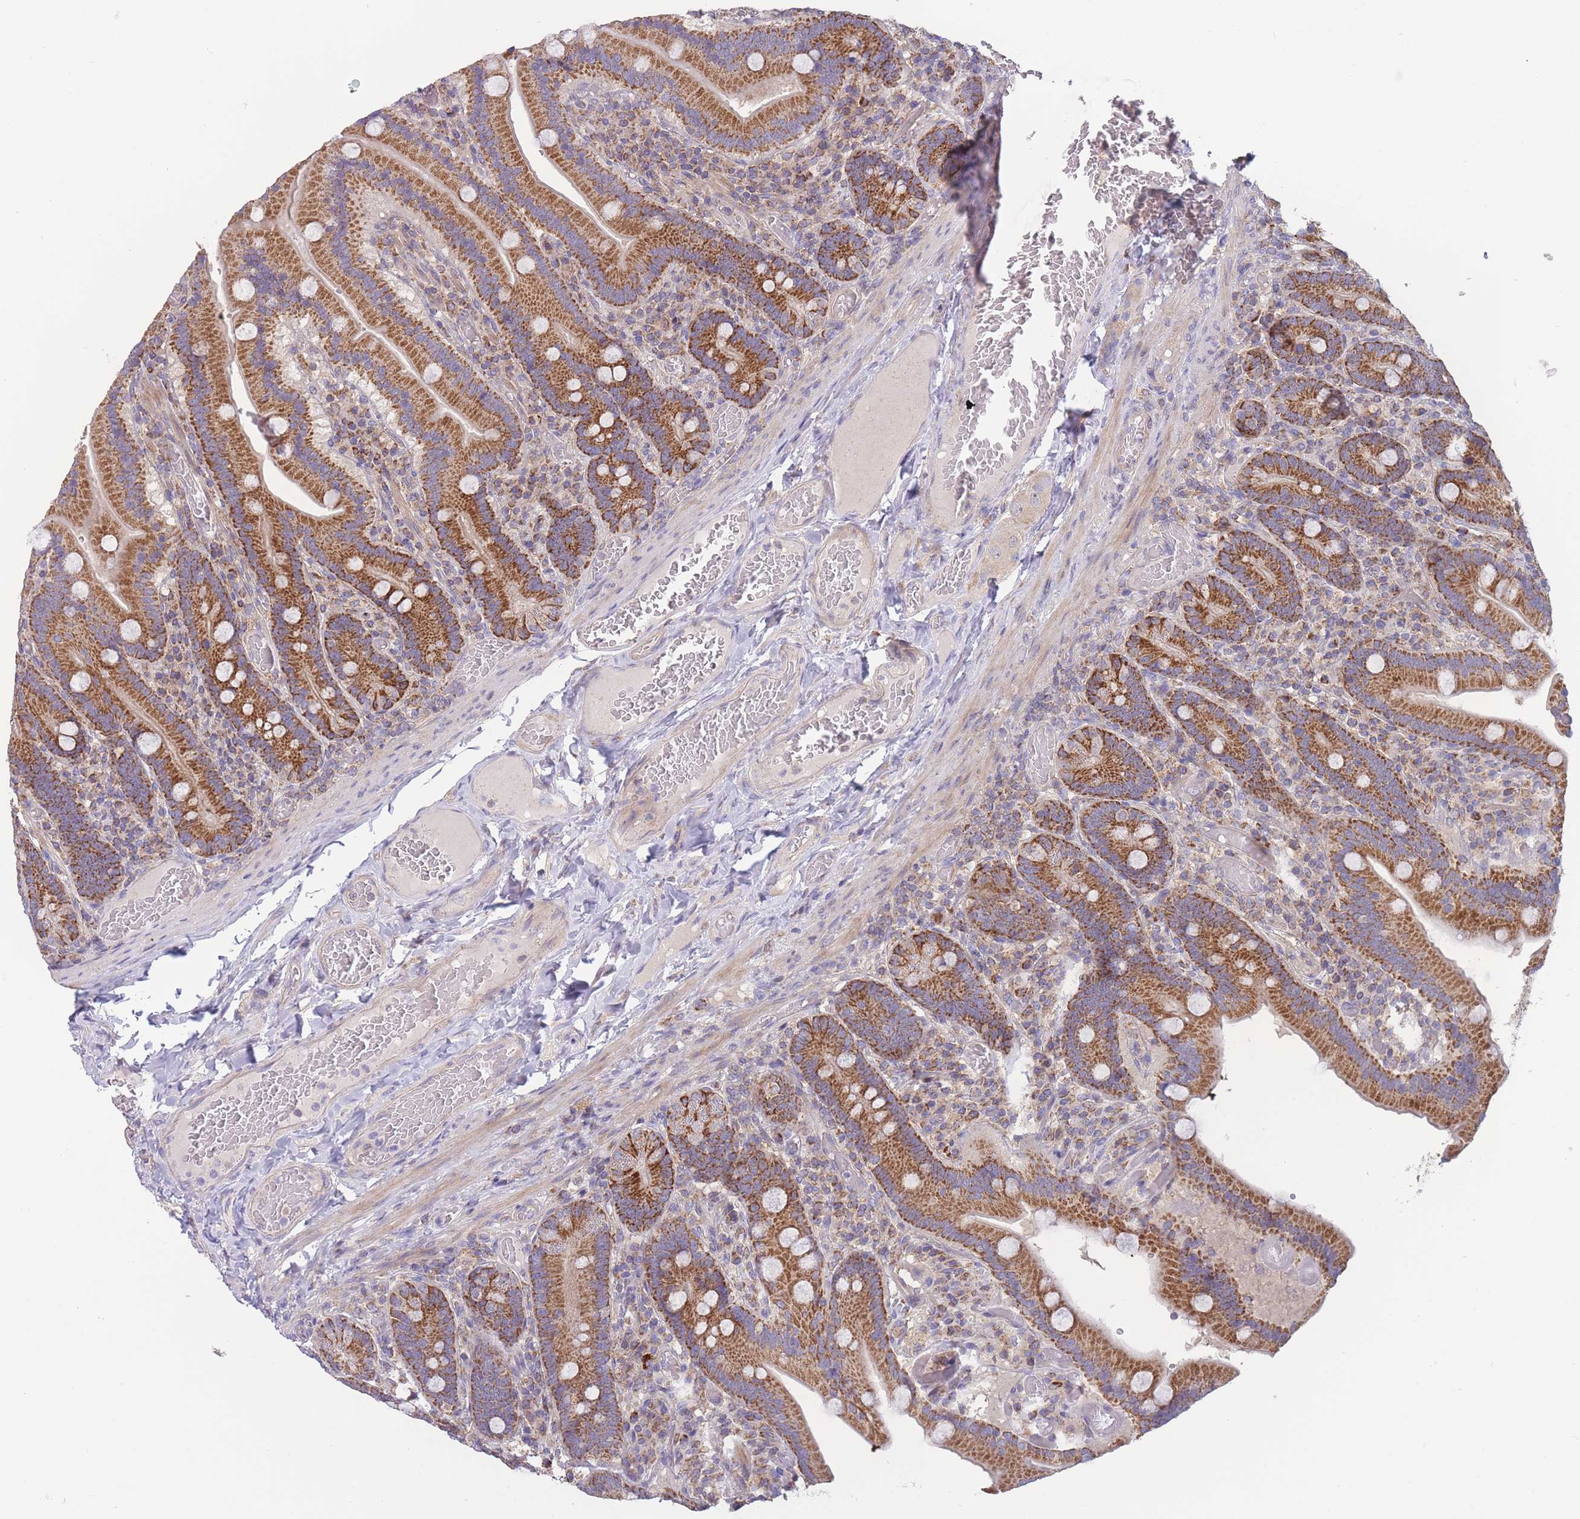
{"staining": {"intensity": "strong", "quantity": ">75%", "location": "cytoplasmic/membranous"}, "tissue": "duodenum", "cell_type": "Glandular cells", "image_type": "normal", "snomed": [{"axis": "morphology", "description": "Normal tissue, NOS"}, {"axis": "topography", "description": "Duodenum"}], "caption": "Duodenum stained with DAB immunohistochemistry shows high levels of strong cytoplasmic/membranous positivity in about >75% of glandular cells.", "gene": "SLC25A42", "patient": {"sex": "female", "age": 62}}